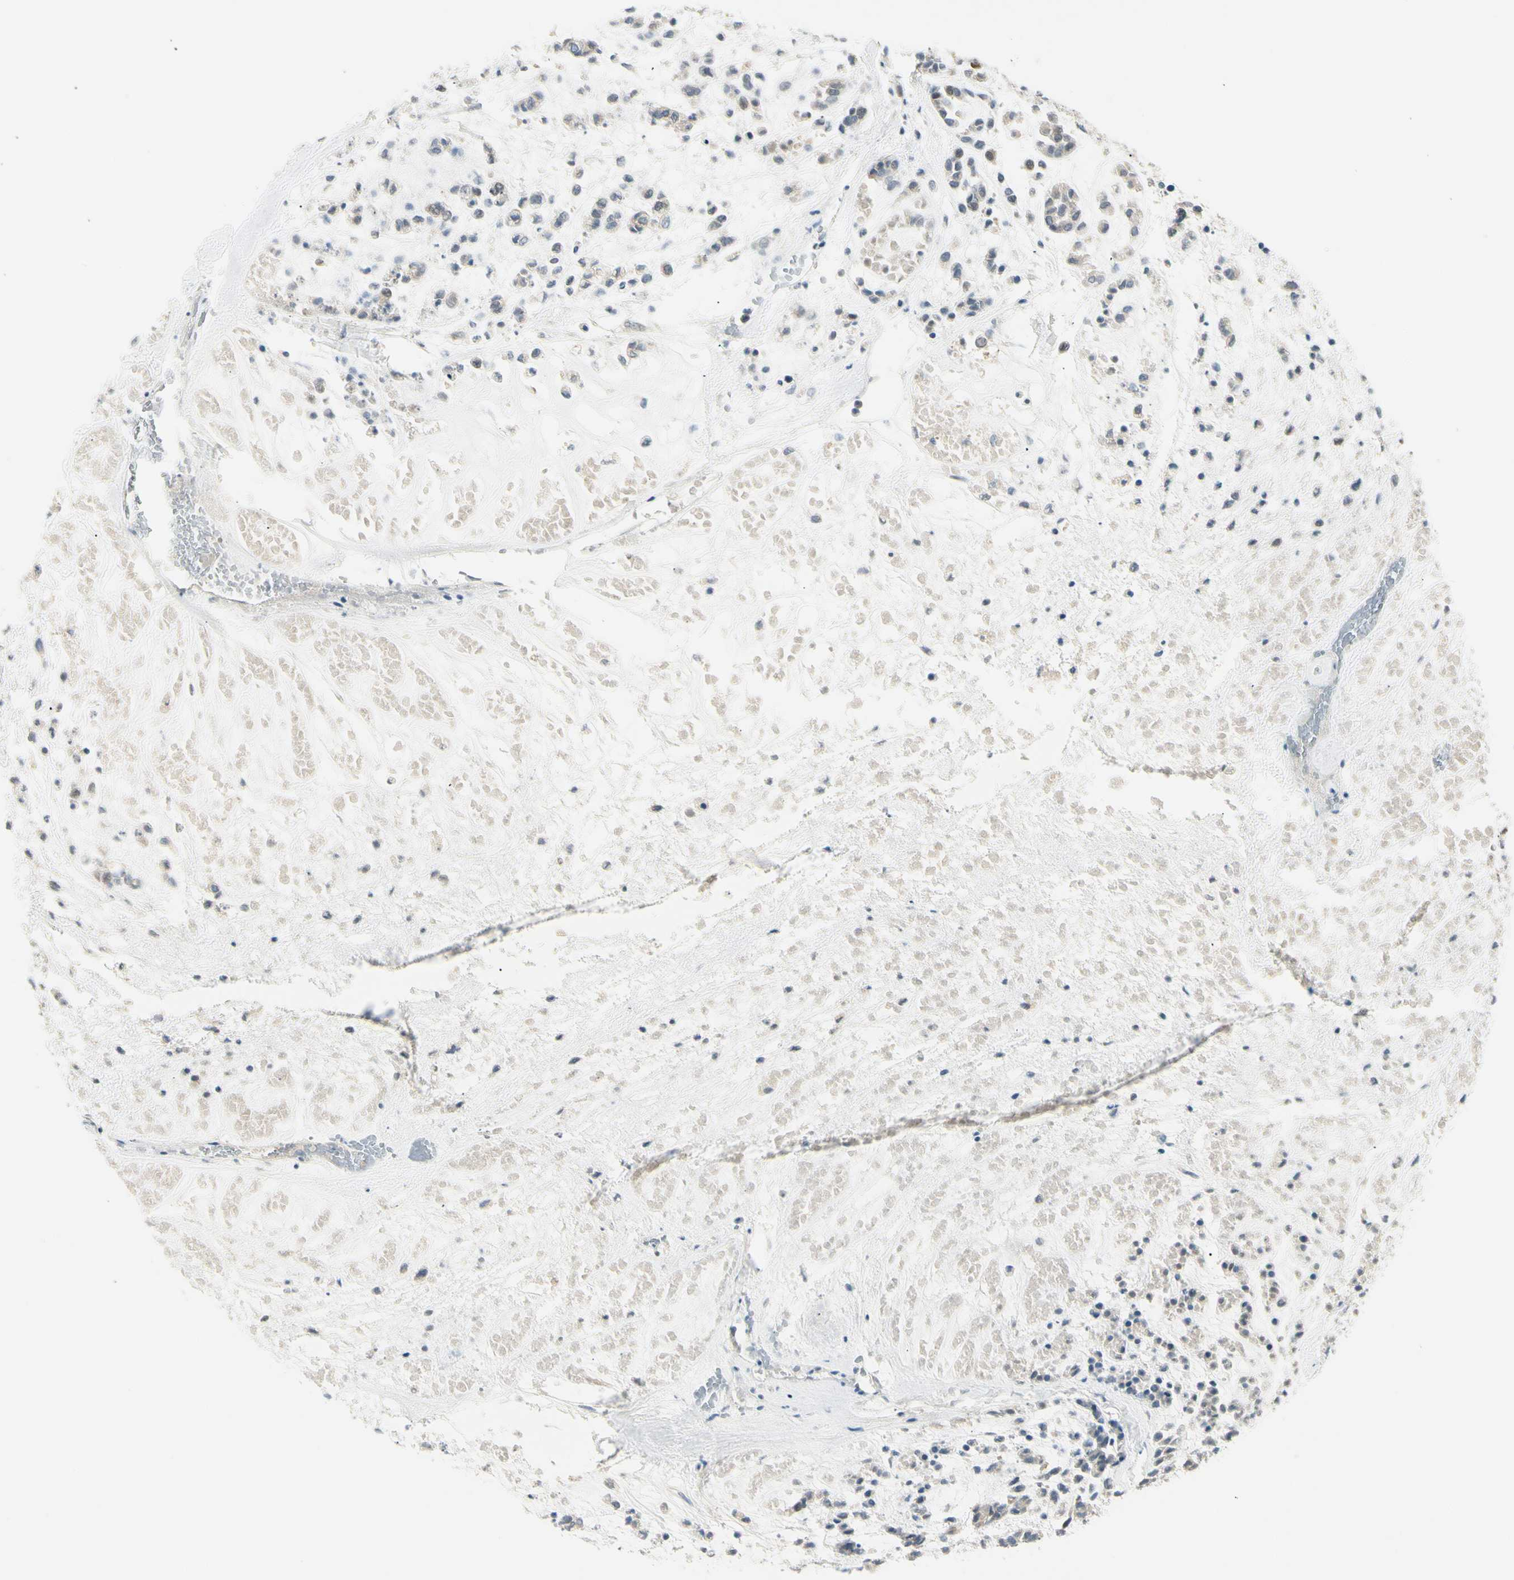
{"staining": {"intensity": "strong", "quantity": "<25%", "location": "nuclear"}, "tissue": "head and neck cancer", "cell_type": "Tumor cells", "image_type": "cancer", "snomed": [{"axis": "morphology", "description": "Adenocarcinoma, NOS"}, {"axis": "morphology", "description": "Adenoma, NOS"}, {"axis": "topography", "description": "Head-Neck"}], "caption": "Brown immunohistochemical staining in human head and neck cancer reveals strong nuclear expression in approximately <25% of tumor cells.", "gene": "PITX1", "patient": {"sex": "female", "age": 55}}